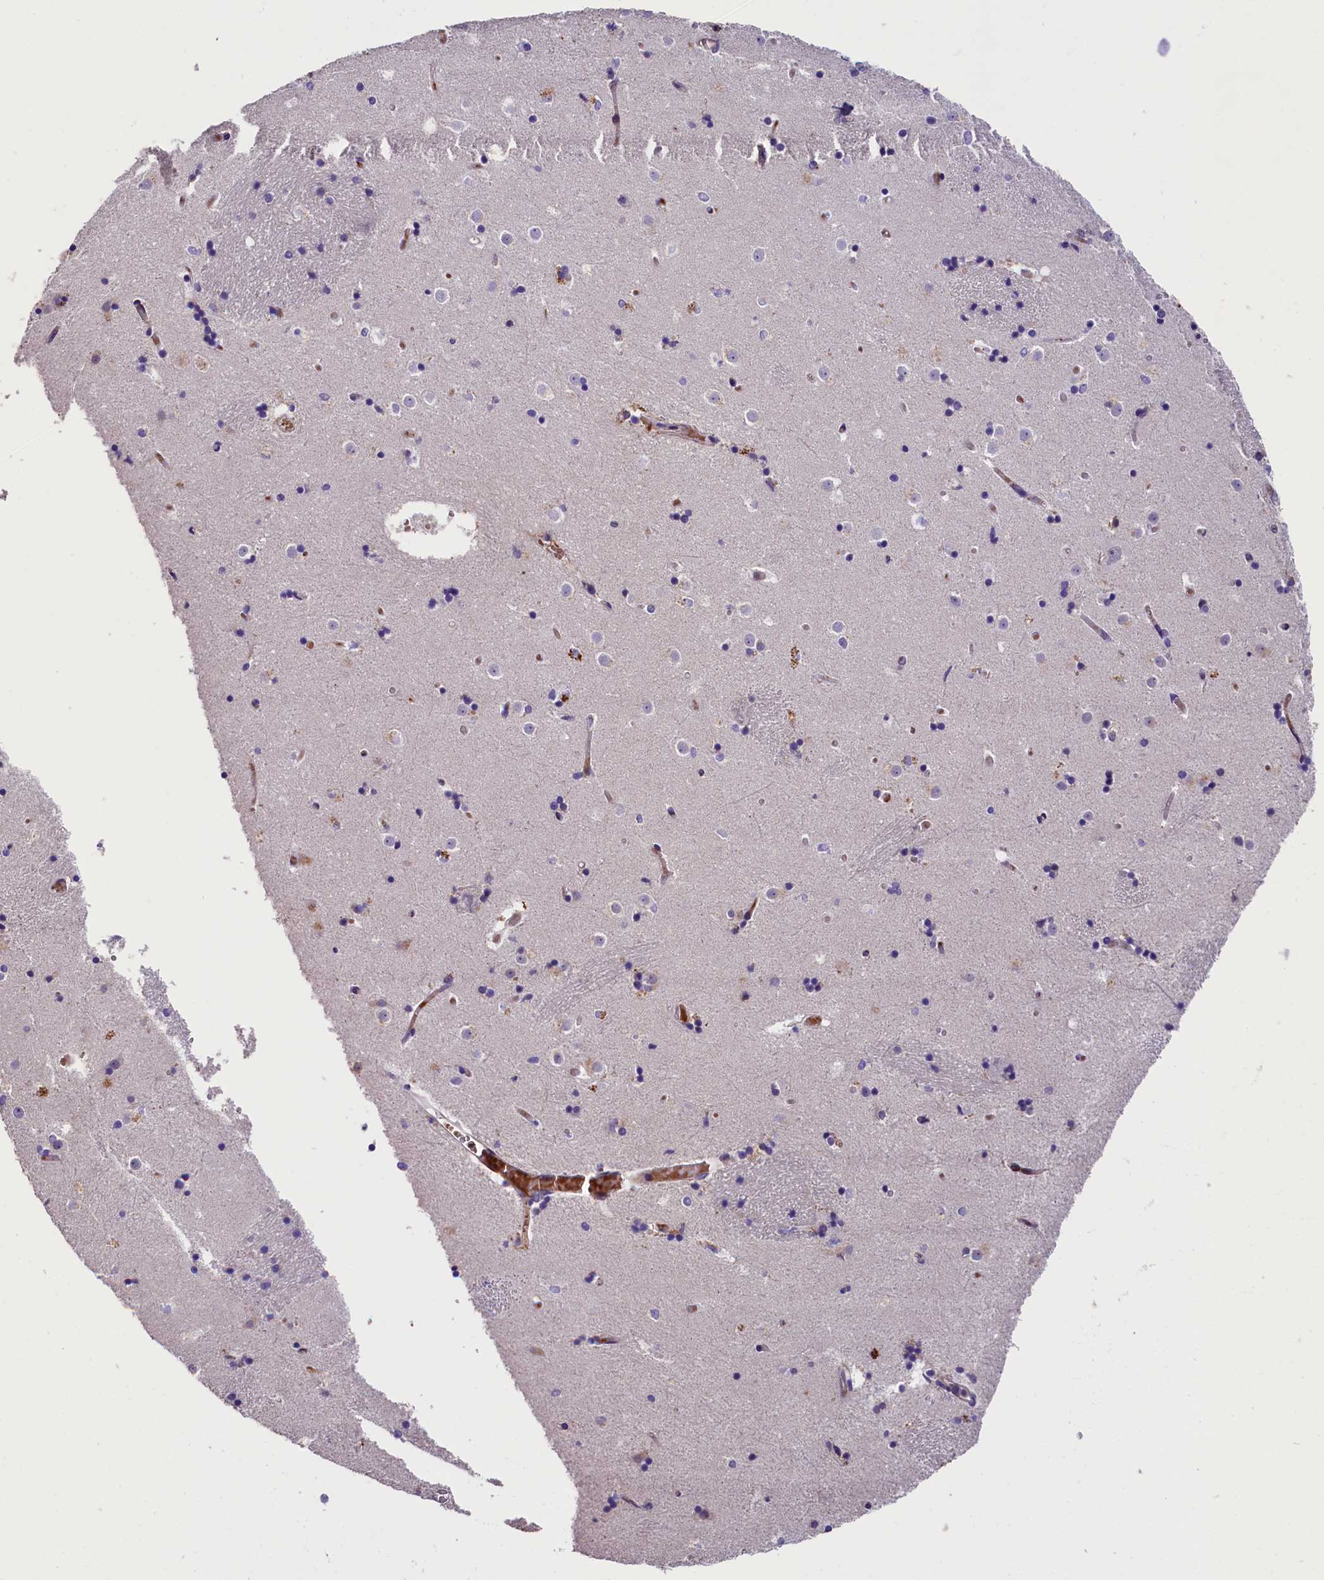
{"staining": {"intensity": "weak", "quantity": "<25%", "location": "cytoplasmic/membranous"}, "tissue": "caudate", "cell_type": "Glial cells", "image_type": "normal", "snomed": [{"axis": "morphology", "description": "Normal tissue, NOS"}, {"axis": "topography", "description": "Lateral ventricle wall"}], "caption": "Normal caudate was stained to show a protein in brown. There is no significant positivity in glial cells. (IHC, brightfield microscopy, high magnification).", "gene": "MEX3B", "patient": {"sex": "female", "age": 52}}